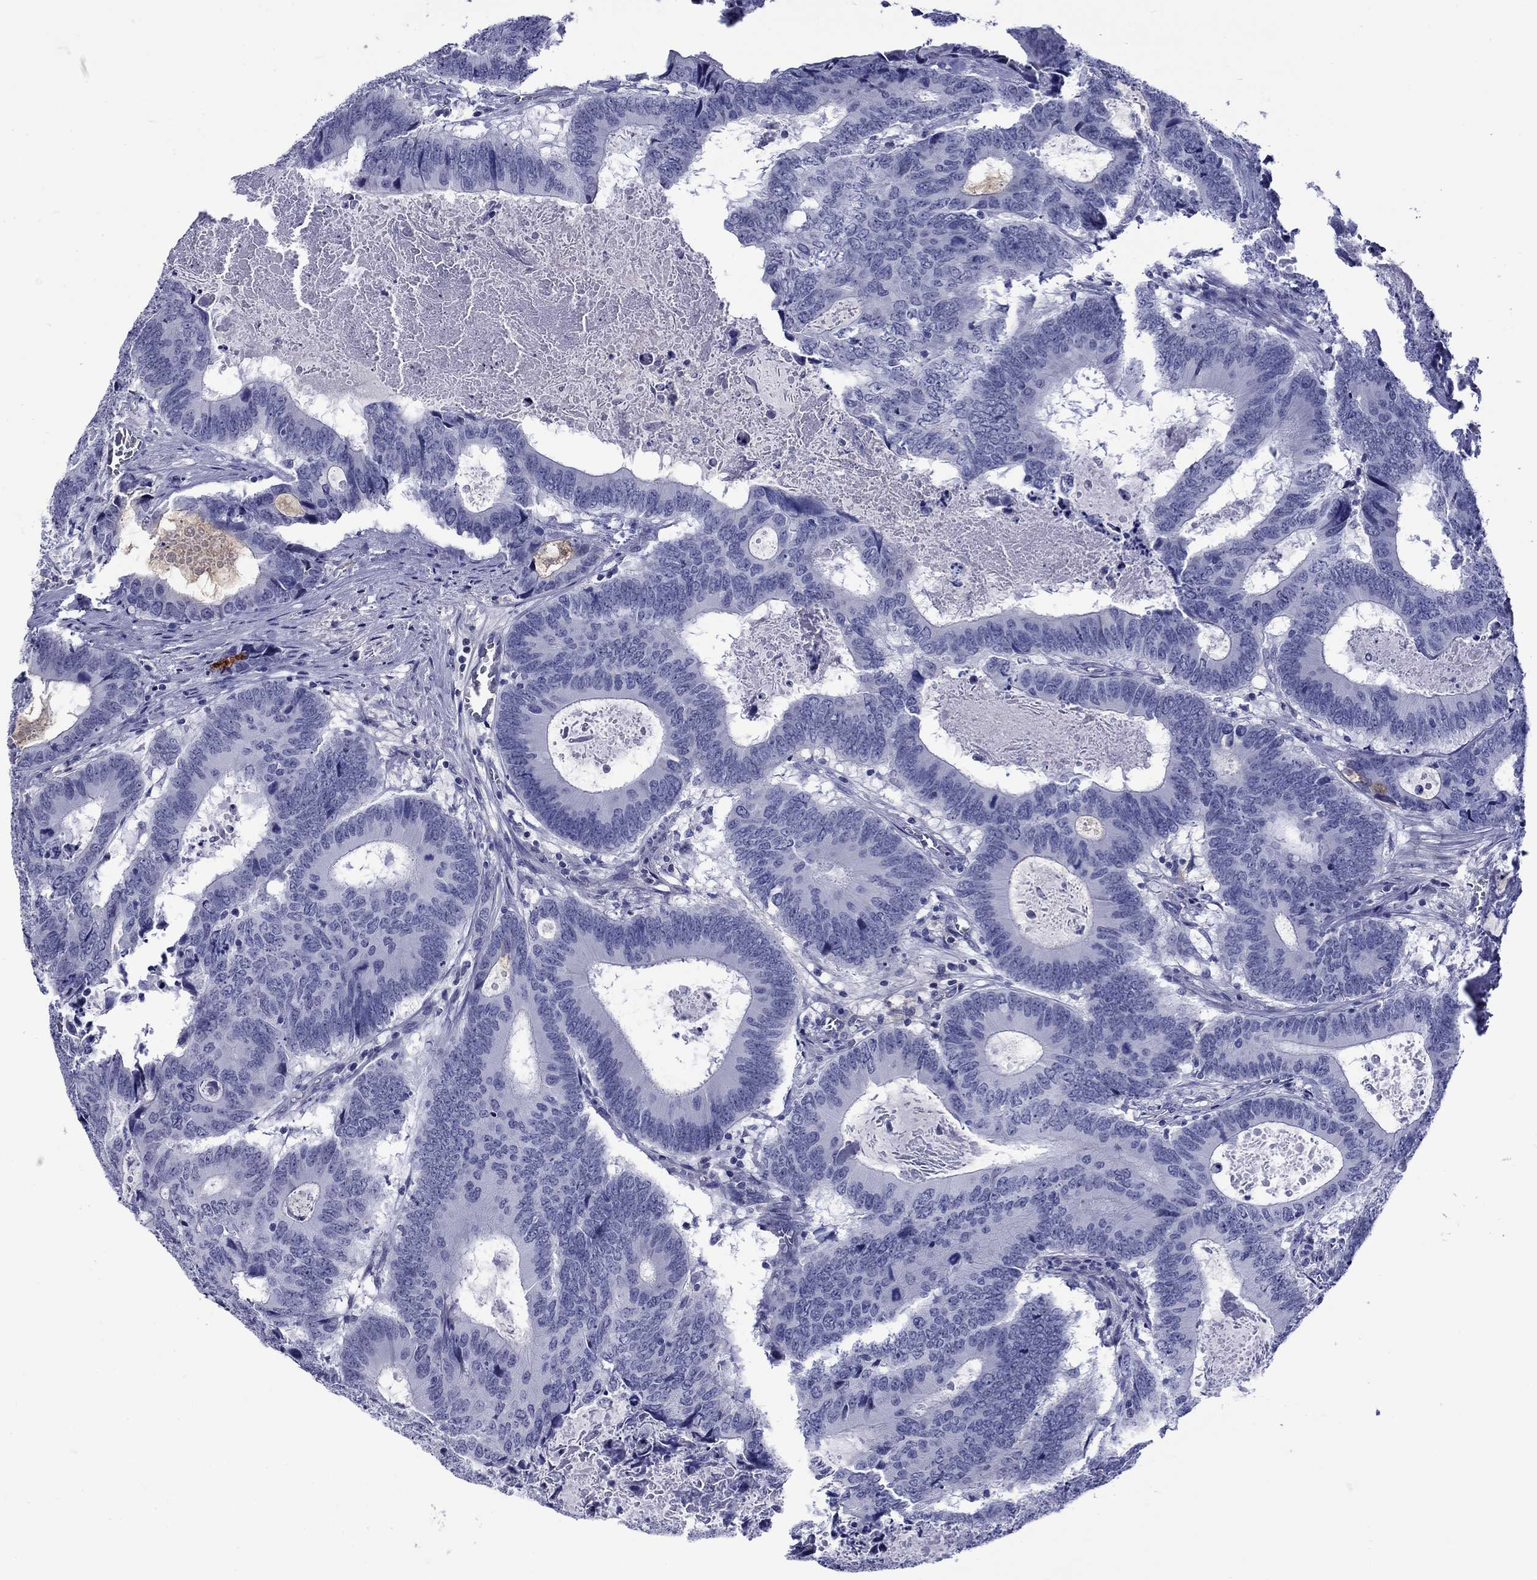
{"staining": {"intensity": "negative", "quantity": "none", "location": "none"}, "tissue": "colorectal cancer", "cell_type": "Tumor cells", "image_type": "cancer", "snomed": [{"axis": "morphology", "description": "Adenocarcinoma, NOS"}, {"axis": "topography", "description": "Colon"}], "caption": "Histopathology image shows no significant protein staining in tumor cells of colorectal adenocarcinoma. (DAB immunohistochemistry (IHC) with hematoxylin counter stain).", "gene": "APOA2", "patient": {"sex": "female", "age": 82}}